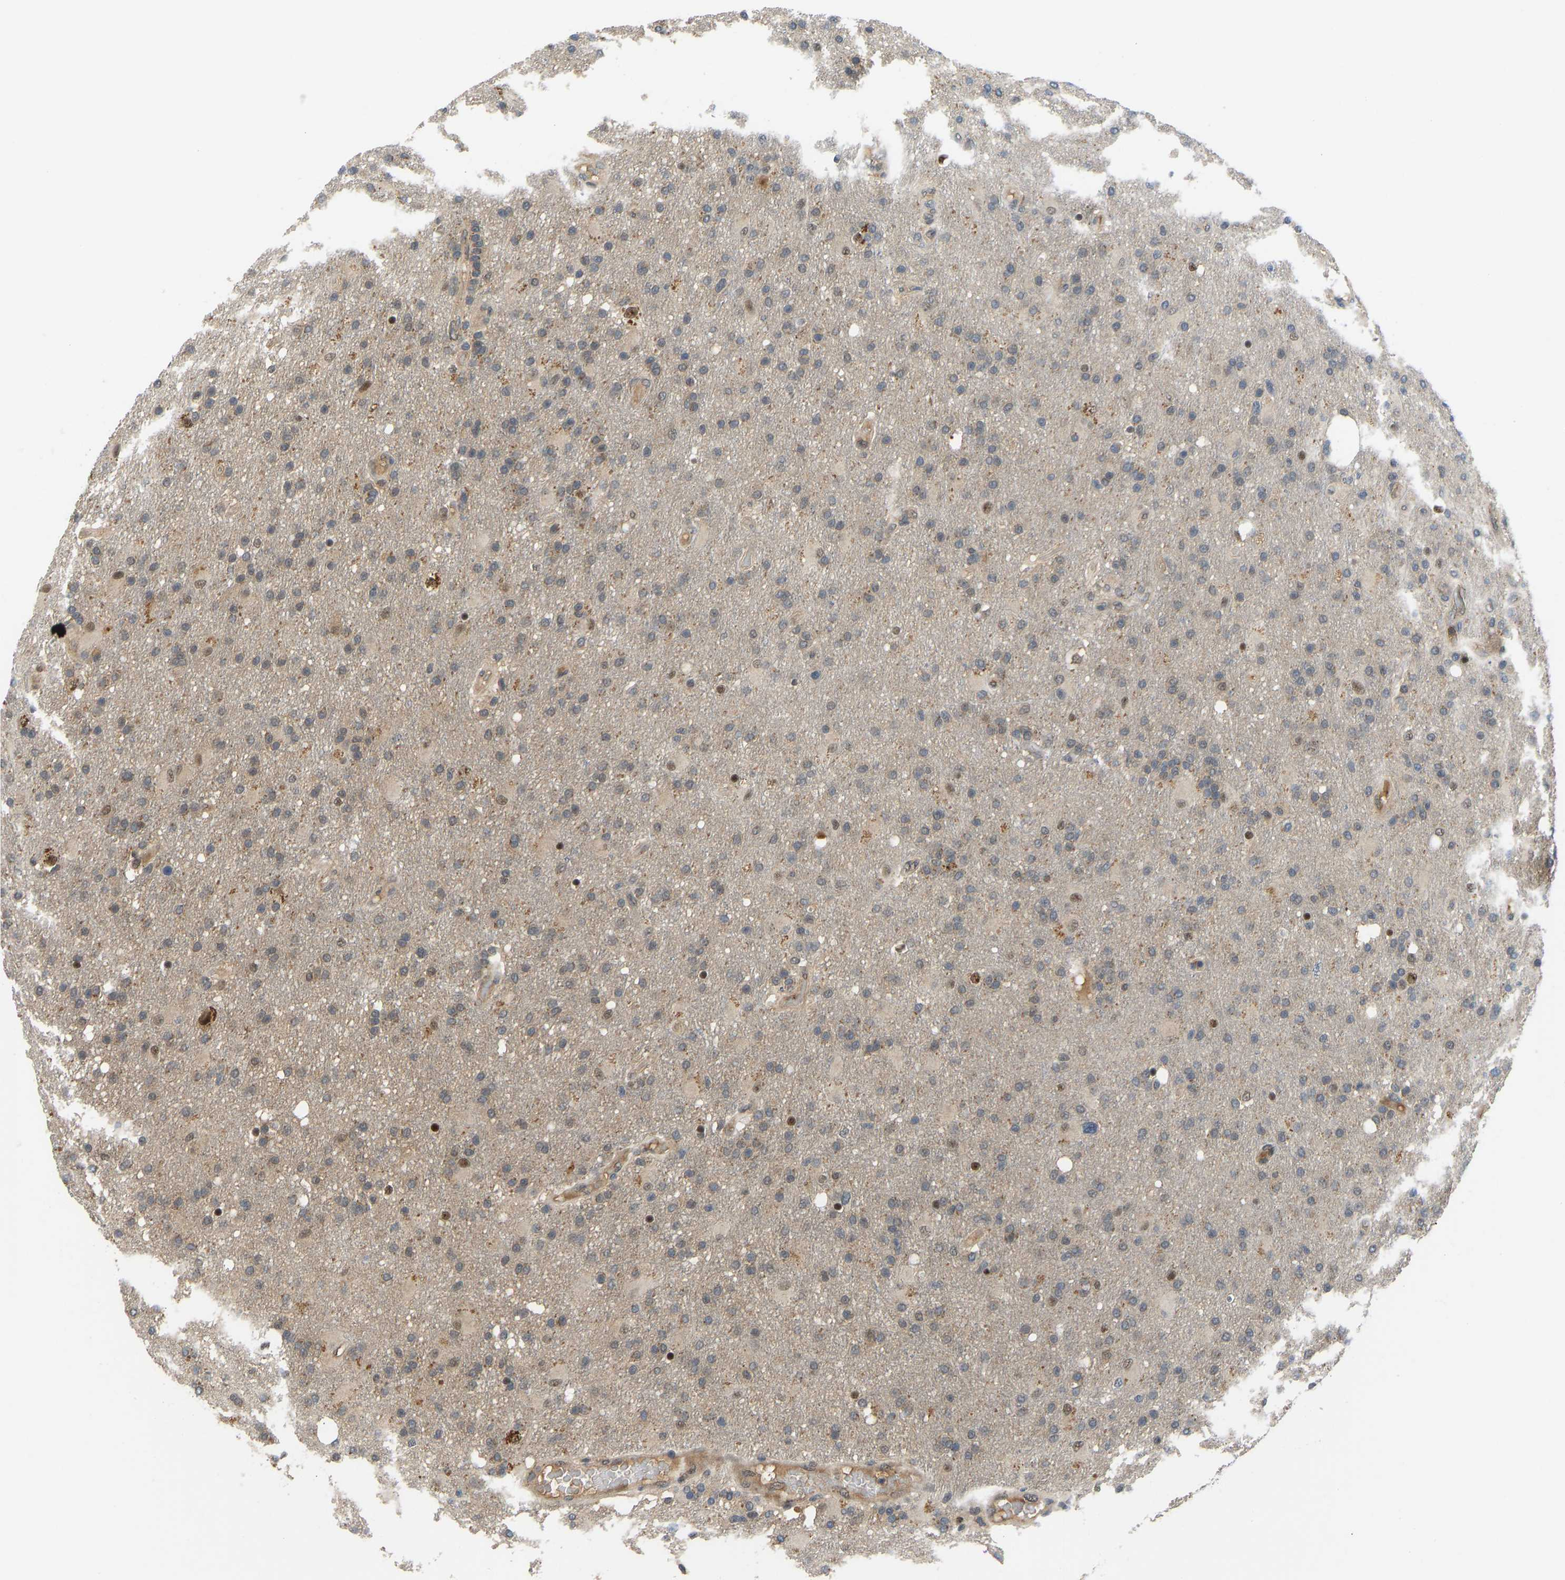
{"staining": {"intensity": "moderate", "quantity": "<25%", "location": "nuclear"}, "tissue": "glioma", "cell_type": "Tumor cells", "image_type": "cancer", "snomed": [{"axis": "morphology", "description": "Glioma, malignant, High grade"}, {"axis": "topography", "description": "Brain"}], "caption": "Immunohistochemical staining of malignant high-grade glioma reveals moderate nuclear protein positivity in approximately <25% of tumor cells. Nuclei are stained in blue.", "gene": "ZNF251", "patient": {"sex": "male", "age": 72}}